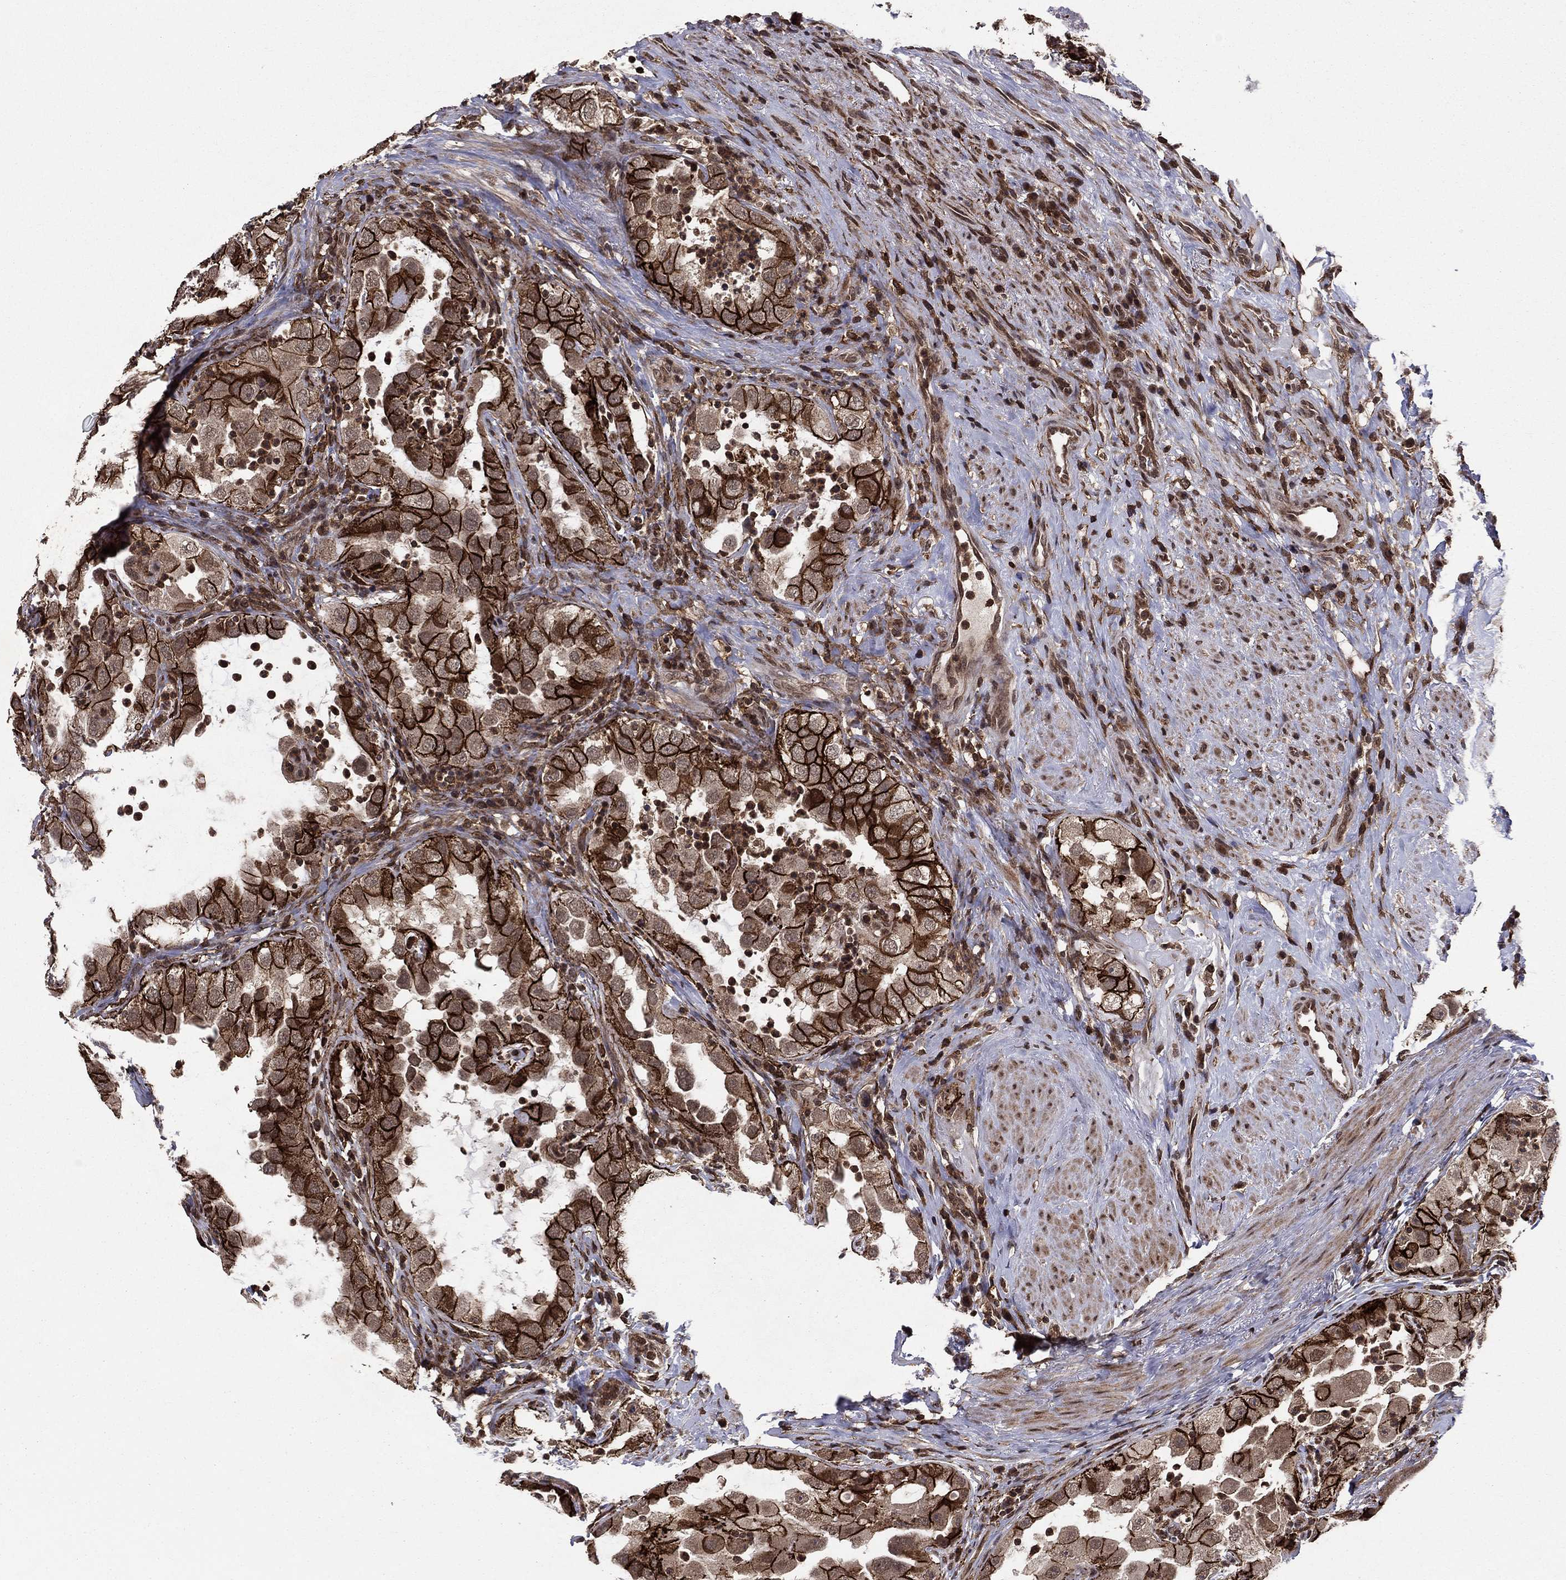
{"staining": {"intensity": "strong", "quantity": ">75%", "location": "cytoplasmic/membranous"}, "tissue": "urothelial cancer", "cell_type": "Tumor cells", "image_type": "cancer", "snomed": [{"axis": "morphology", "description": "Urothelial carcinoma, High grade"}, {"axis": "topography", "description": "Urinary bladder"}], "caption": "The histopathology image demonstrates staining of urothelial carcinoma (high-grade), revealing strong cytoplasmic/membranous protein staining (brown color) within tumor cells. The protein is shown in brown color, while the nuclei are stained blue.", "gene": "SSX2IP", "patient": {"sex": "female", "age": 41}}